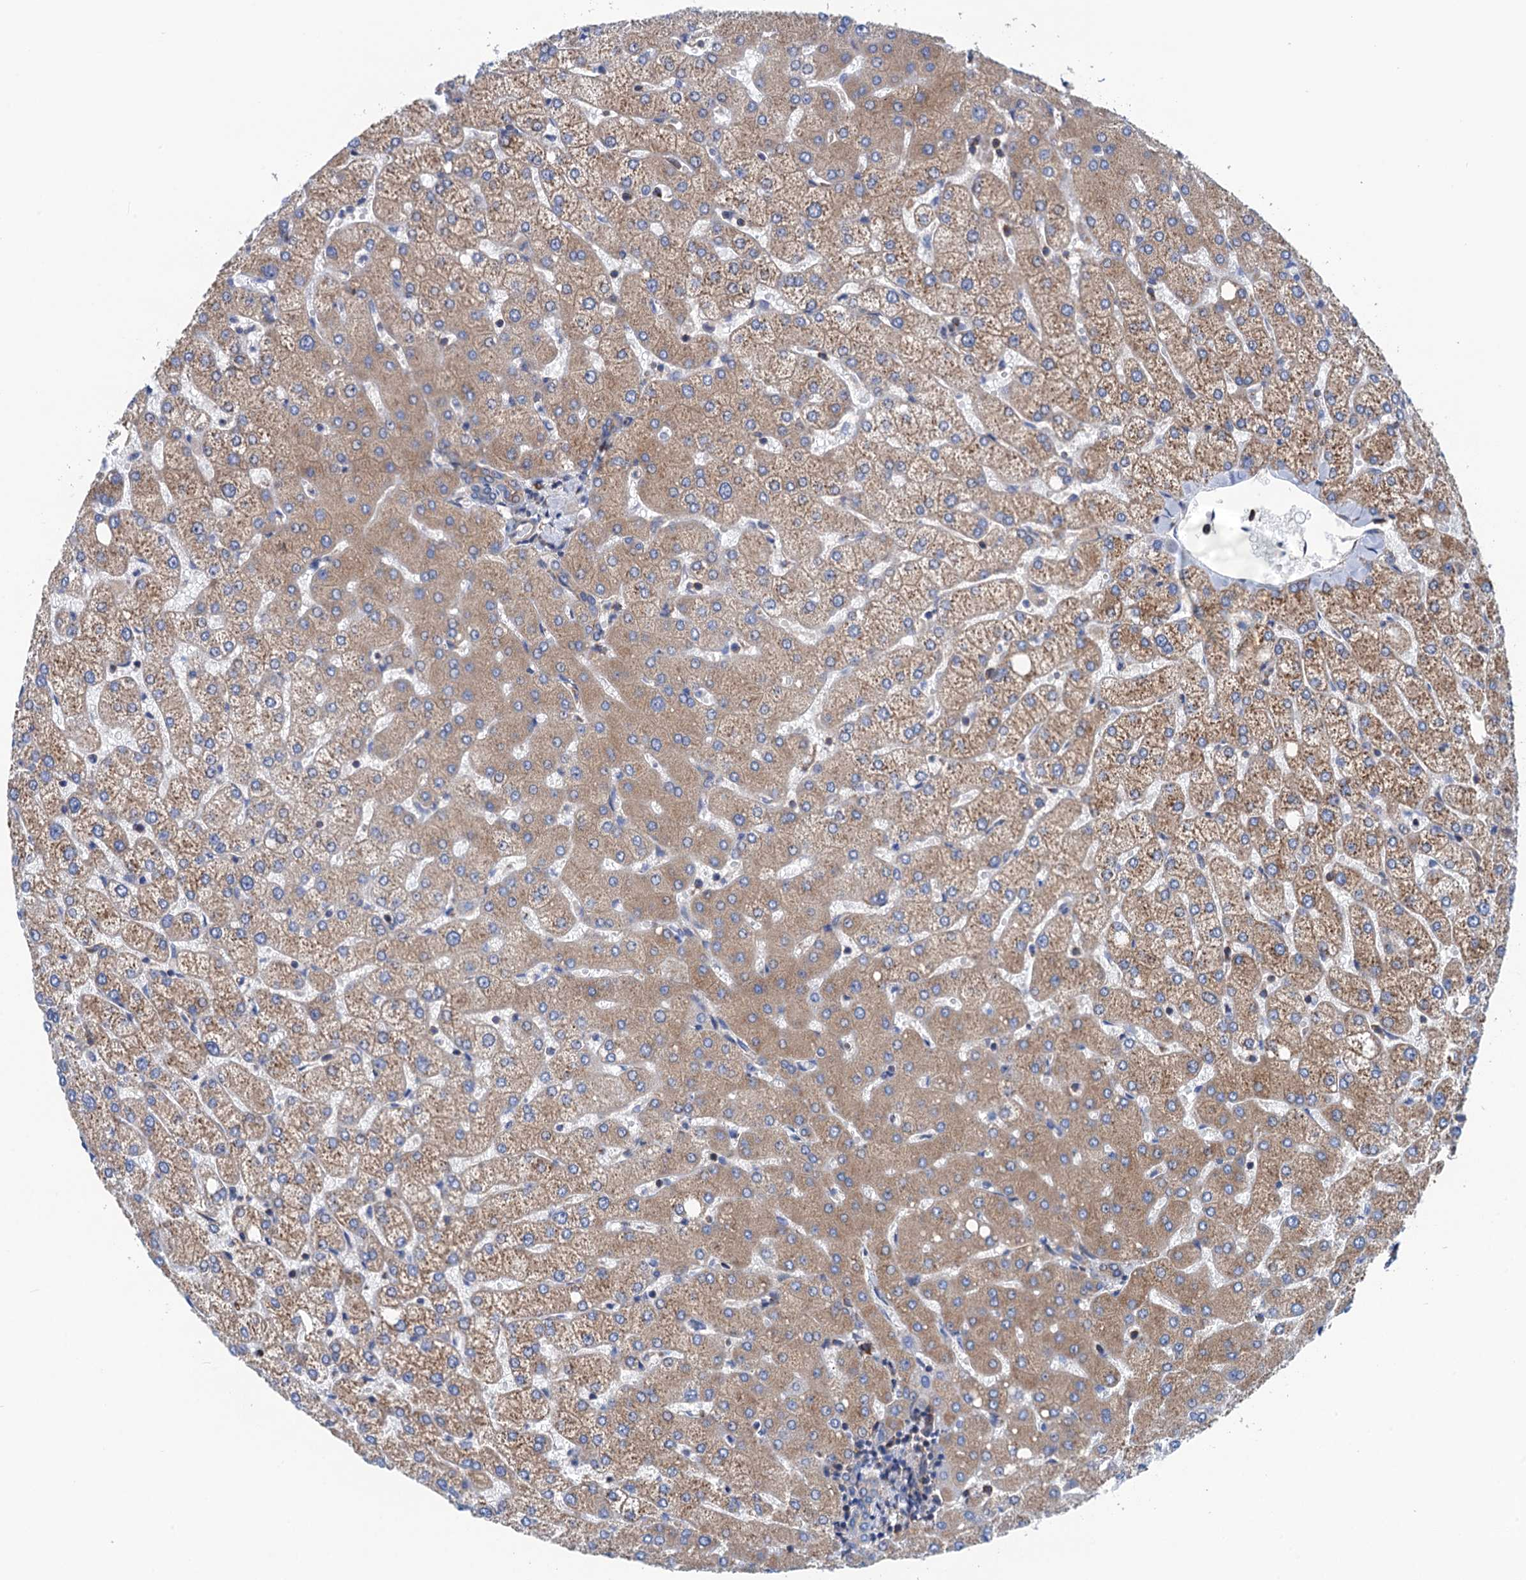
{"staining": {"intensity": "negative", "quantity": "none", "location": "none"}, "tissue": "liver", "cell_type": "Cholangiocytes", "image_type": "normal", "snomed": [{"axis": "morphology", "description": "Normal tissue, NOS"}, {"axis": "topography", "description": "Liver"}], "caption": "Human liver stained for a protein using IHC displays no staining in cholangiocytes.", "gene": "SLC12A7", "patient": {"sex": "female", "age": 54}}